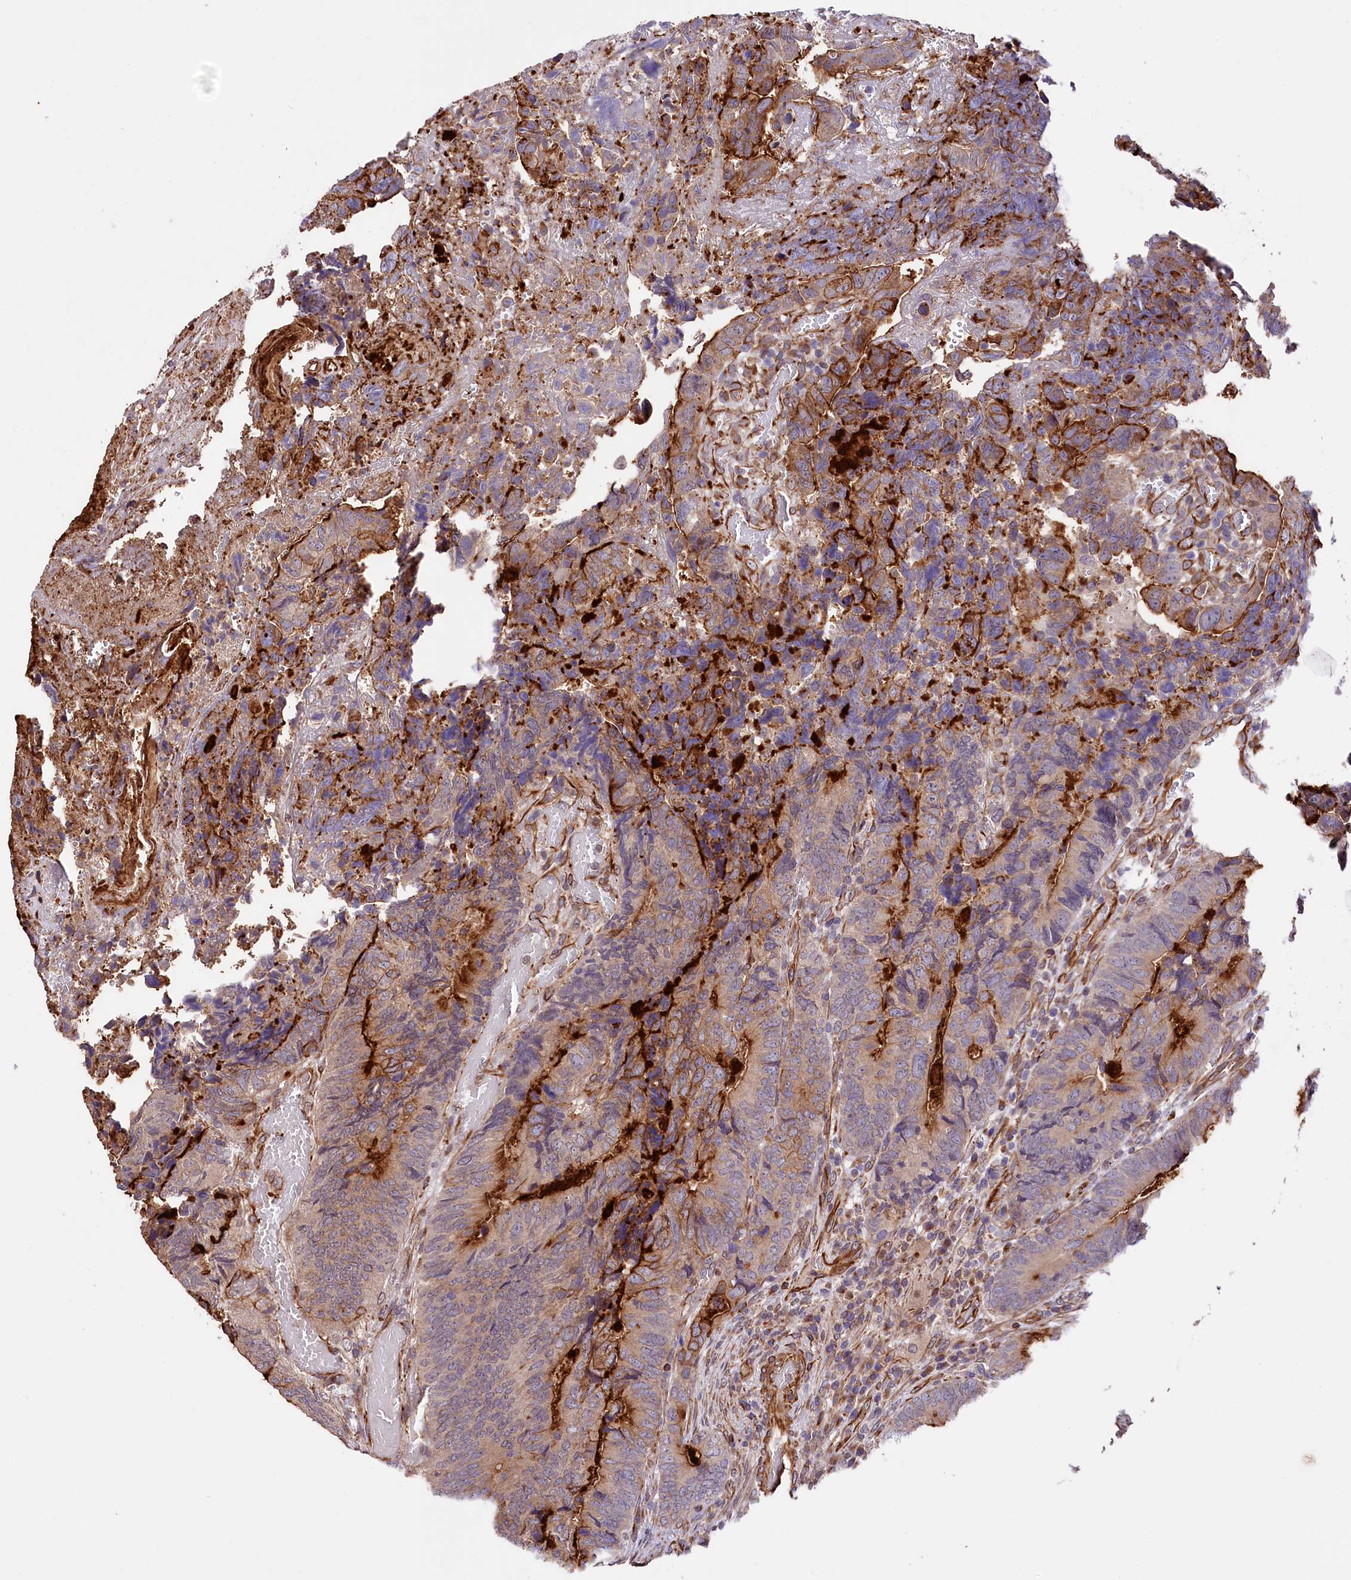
{"staining": {"intensity": "strong", "quantity": "<25%", "location": "cytoplasmic/membranous"}, "tissue": "colorectal cancer", "cell_type": "Tumor cells", "image_type": "cancer", "snomed": [{"axis": "morphology", "description": "Adenocarcinoma, NOS"}, {"axis": "topography", "description": "Colon"}], "caption": "An IHC photomicrograph of tumor tissue is shown. Protein staining in brown labels strong cytoplasmic/membranous positivity in colorectal adenocarcinoma within tumor cells.", "gene": "TTC12", "patient": {"sex": "female", "age": 67}}